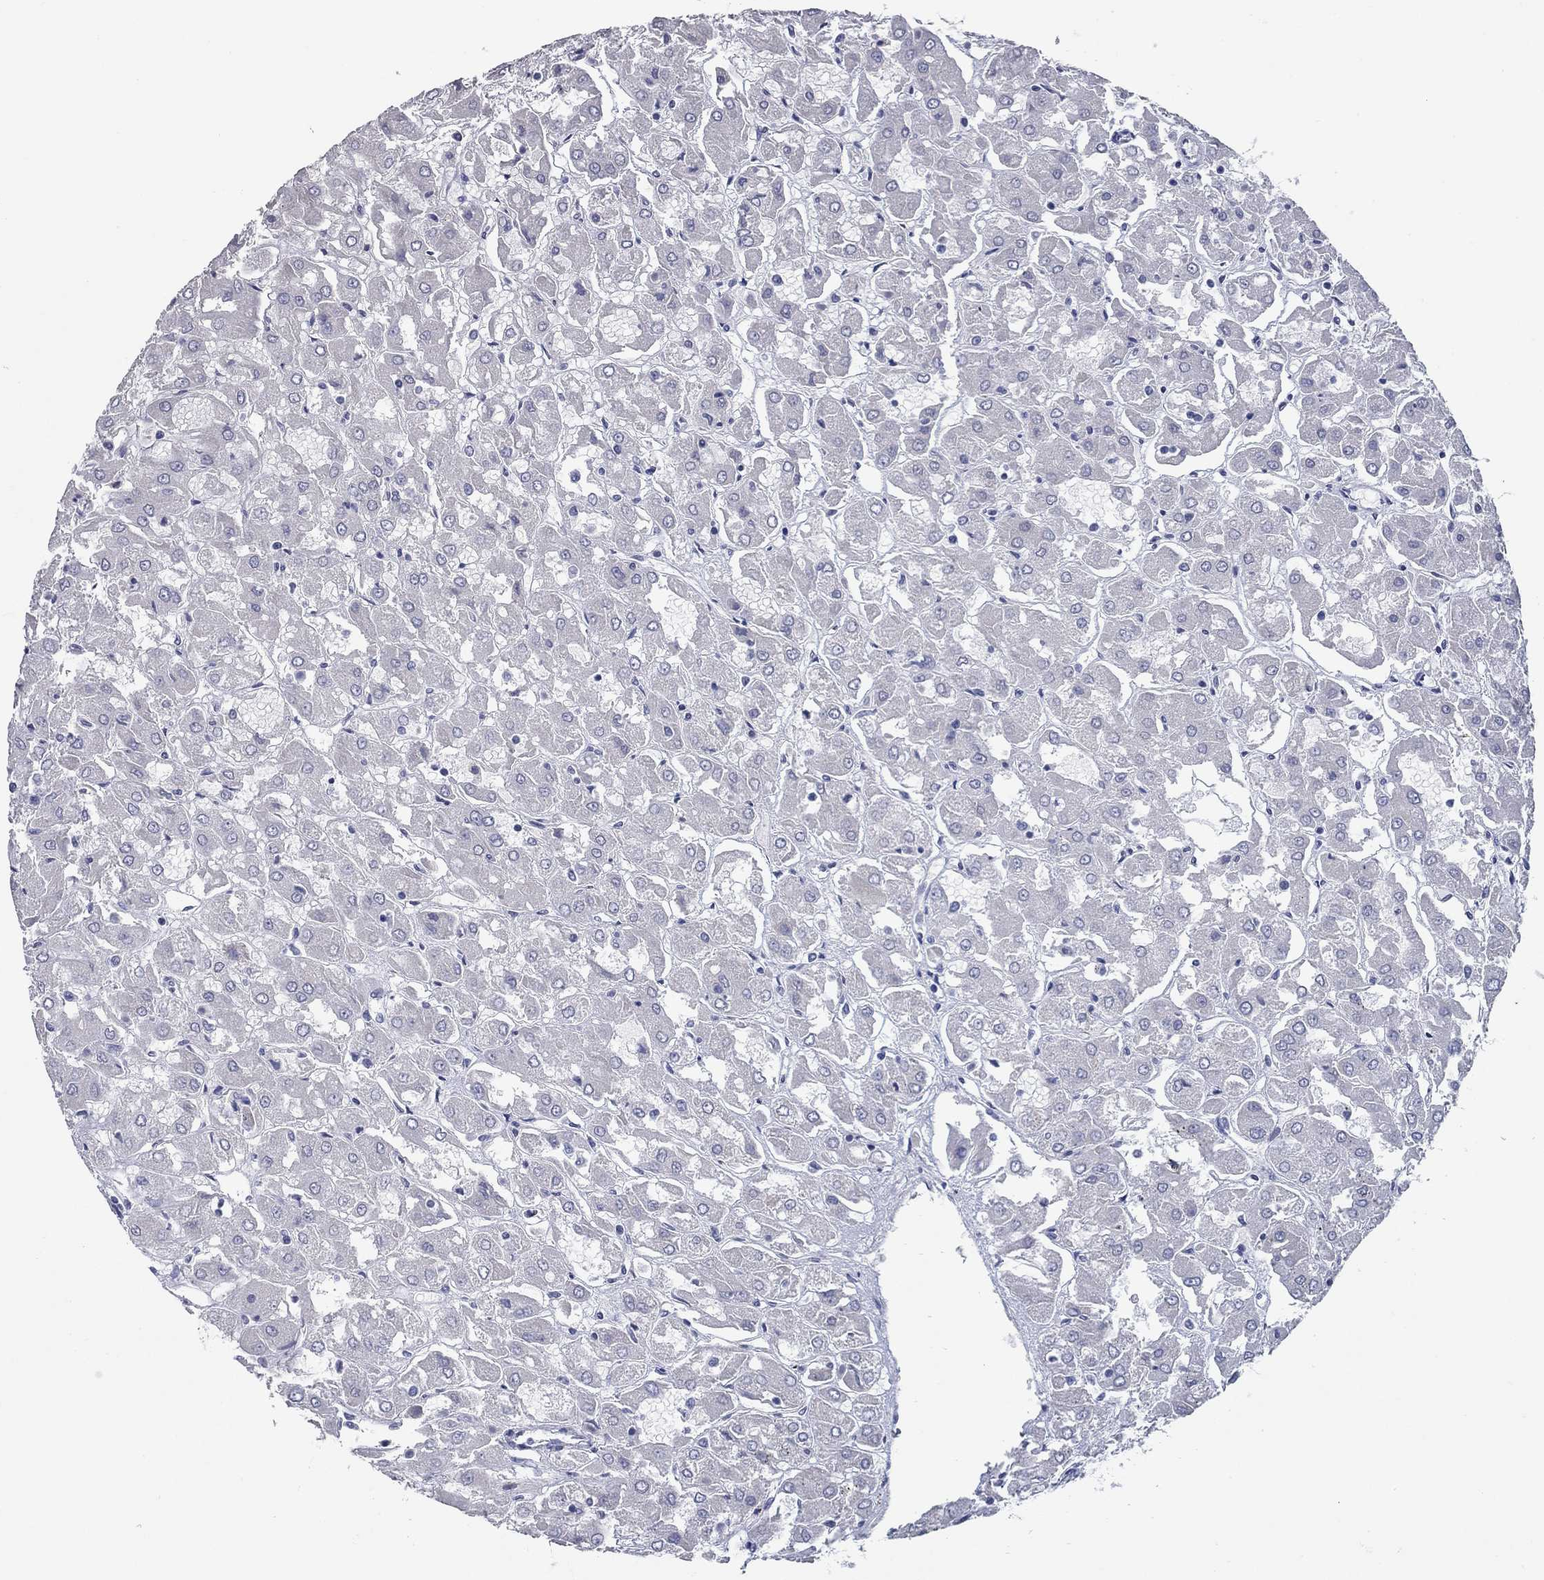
{"staining": {"intensity": "negative", "quantity": "none", "location": "none"}, "tissue": "renal cancer", "cell_type": "Tumor cells", "image_type": "cancer", "snomed": [{"axis": "morphology", "description": "Adenocarcinoma, NOS"}, {"axis": "topography", "description": "Kidney"}], "caption": "Immunohistochemistry of human renal cancer (adenocarcinoma) exhibits no staining in tumor cells.", "gene": "TAC1", "patient": {"sex": "male", "age": 72}}